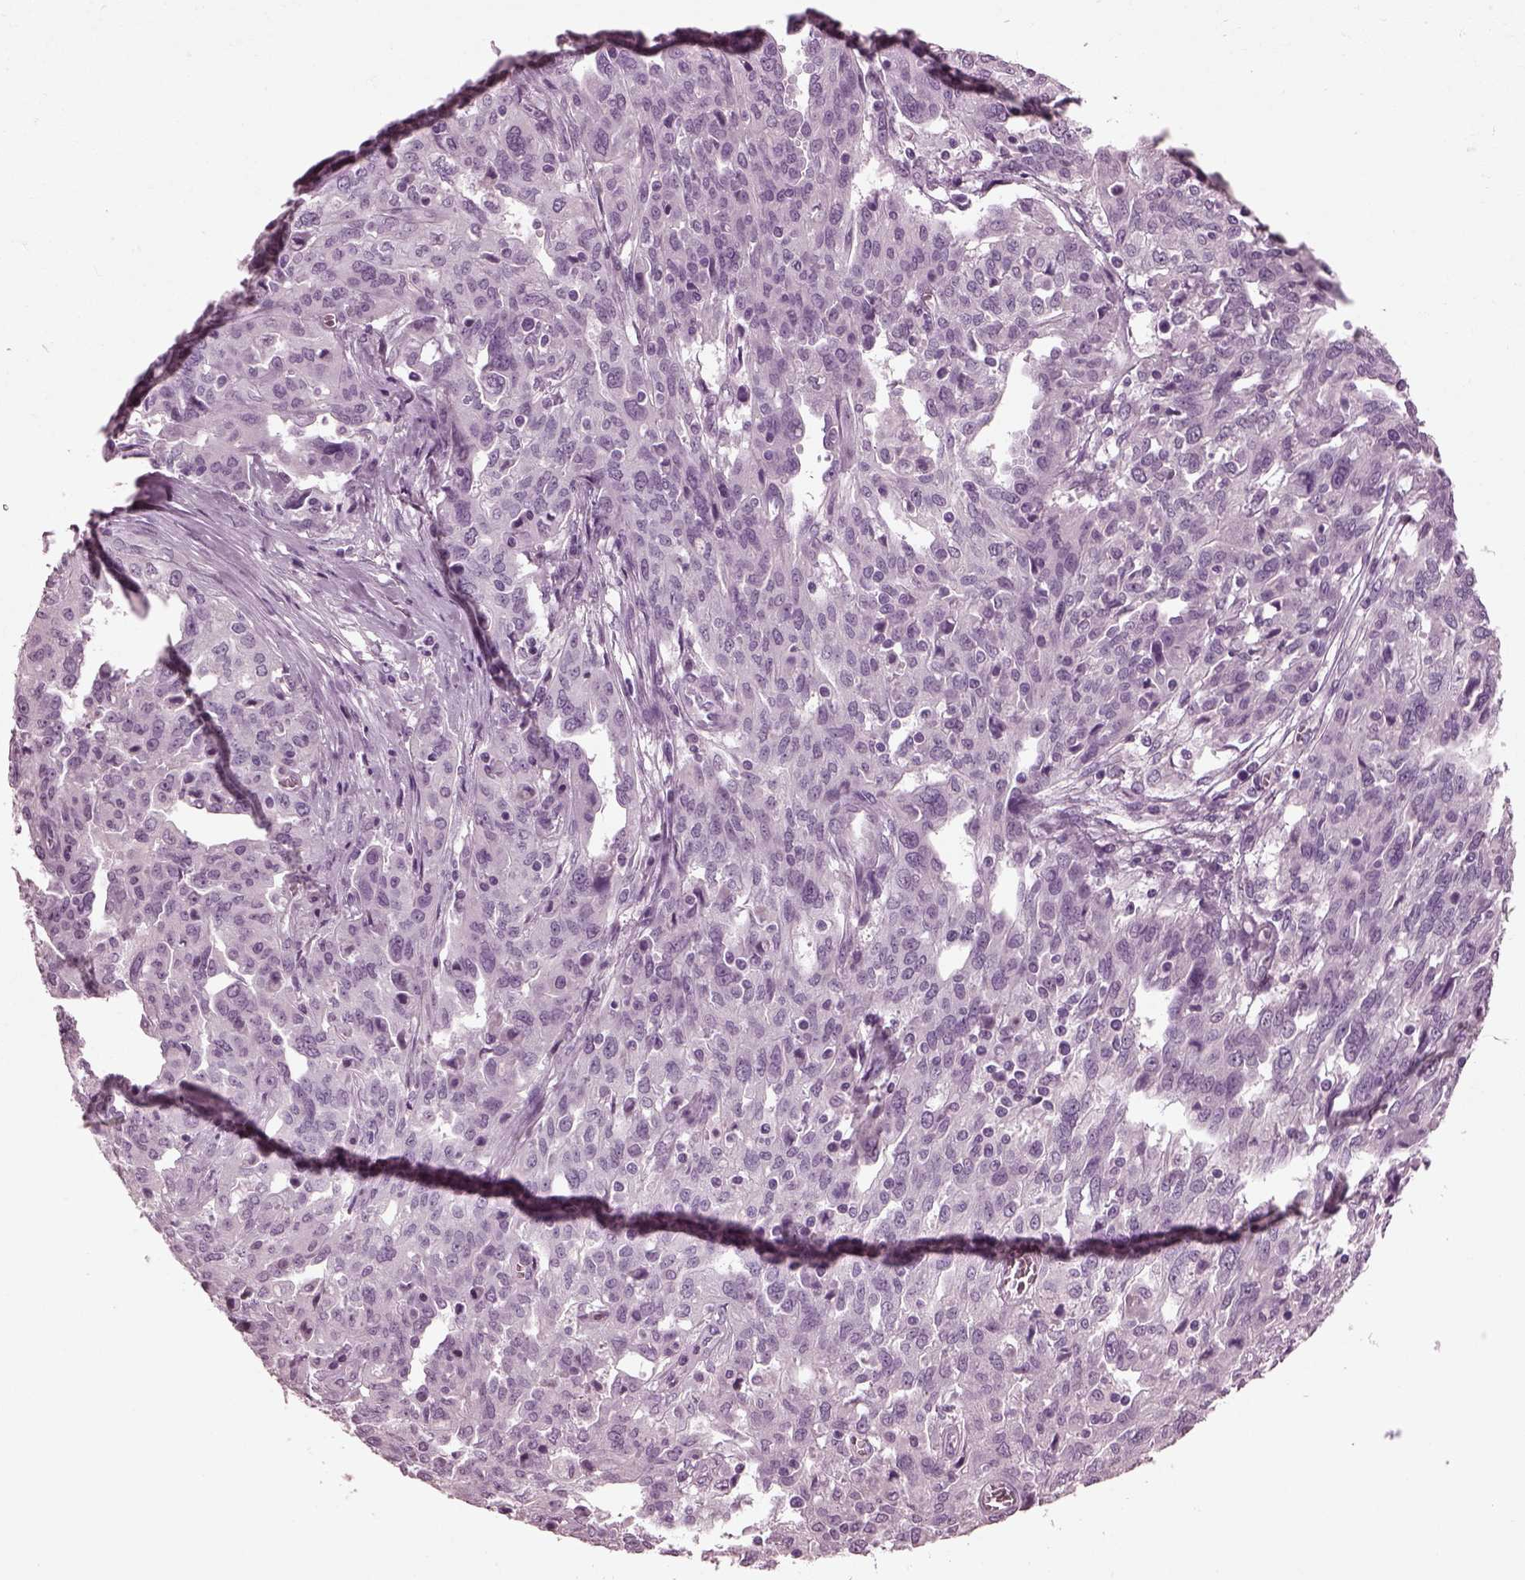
{"staining": {"intensity": "negative", "quantity": "none", "location": "none"}, "tissue": "ovarian cancer", "cell_type": "Tumor cells", "image_type": "cancer", "snomed": [{"axis": "morphology", "description": "Cystadenocarcinoma, serous, NOS"}, {"axis": "topography", "description": "Ovary"}], "caption": "Human ovarian cancer (serous cystadenocarcinoma) stained for a protein using immunohistochemistry (IHC) reveals no staining in tumor cells.", "gene": "MIB2", "patient": {"sex": "female", "age": 67}}